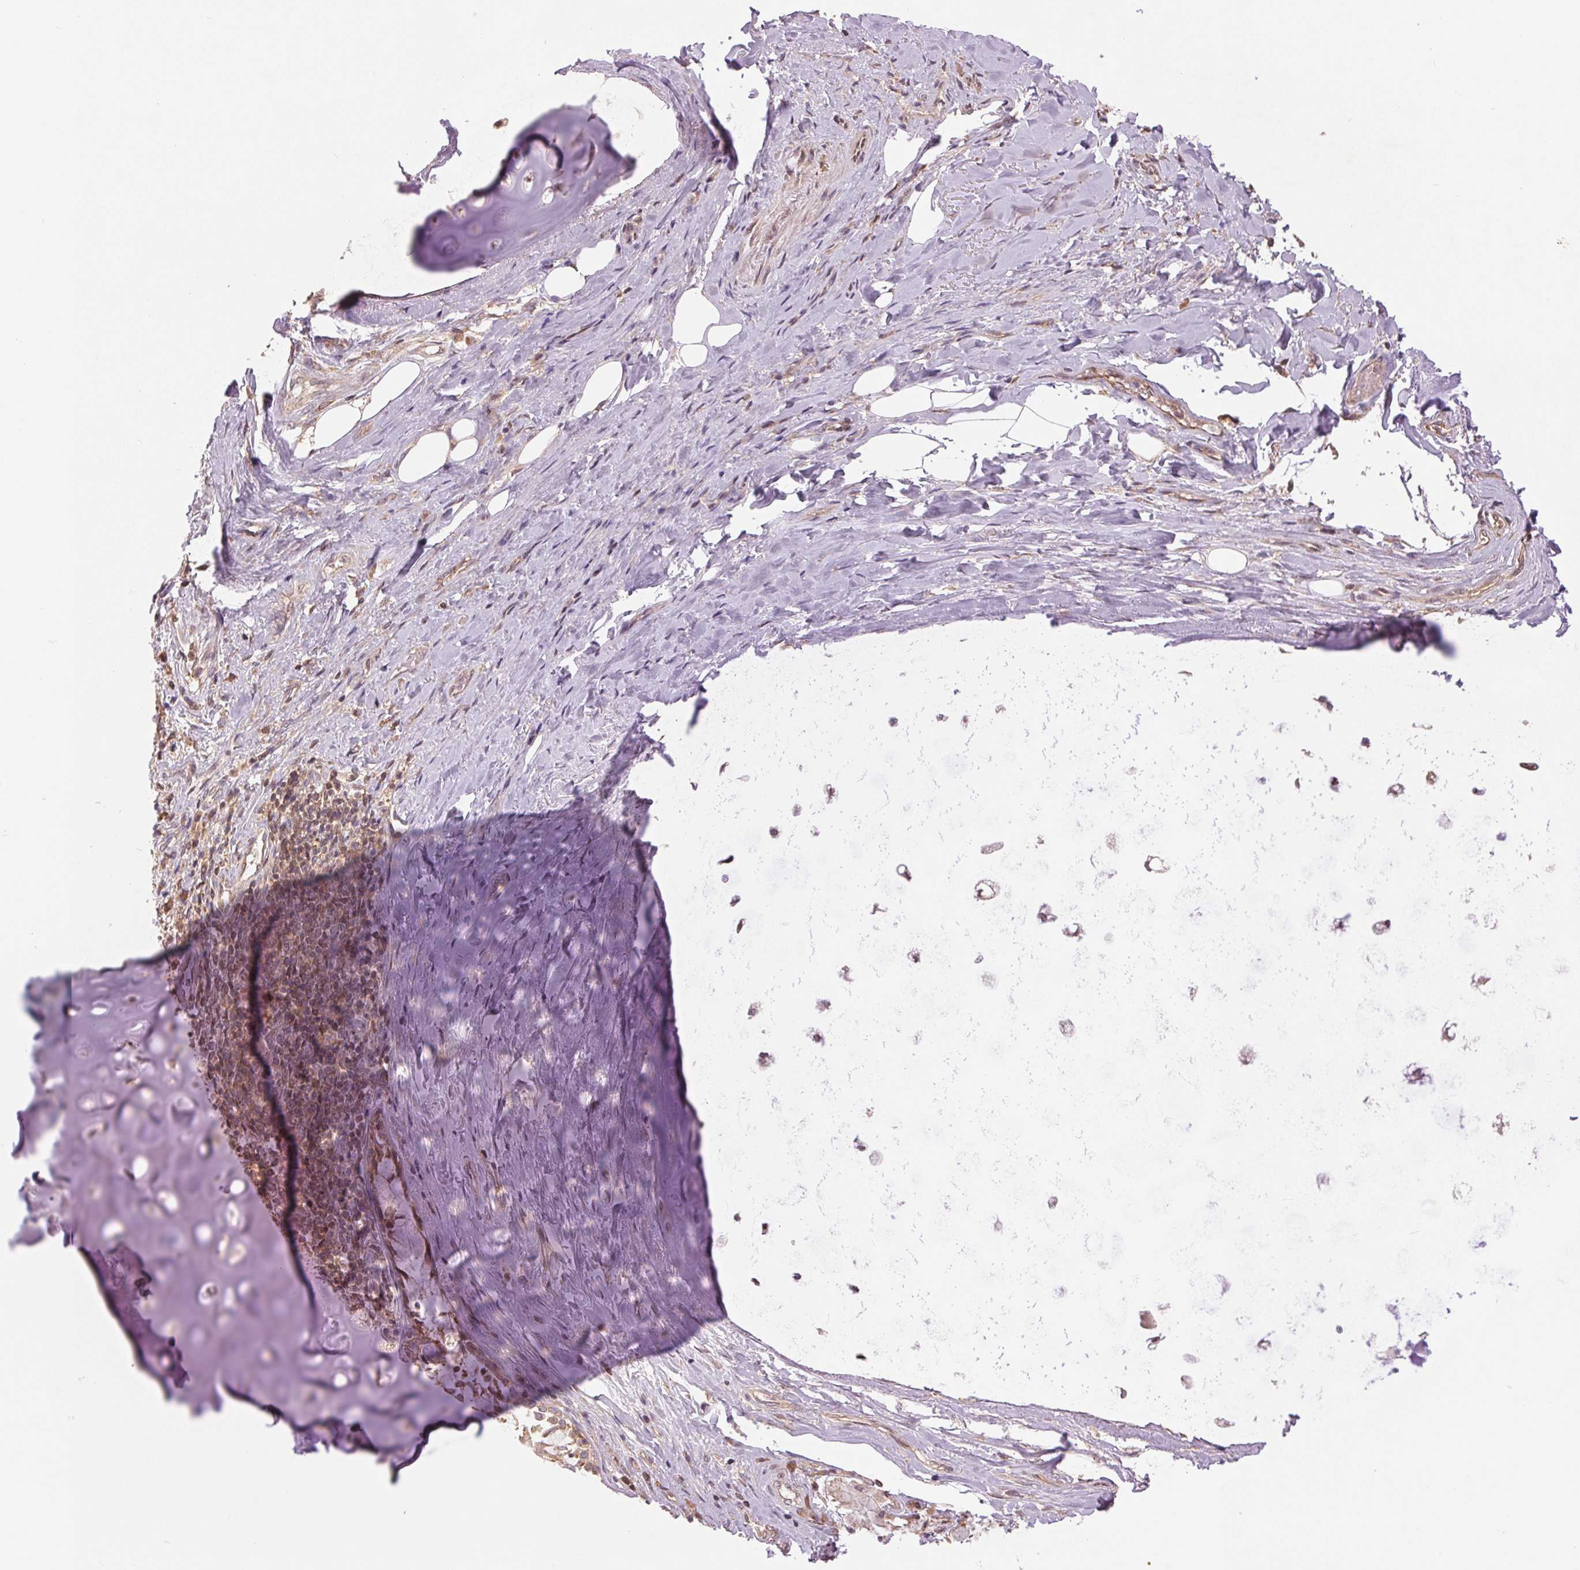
{"staining": {"intensity": "moderate", "quantity": "<25%", "location": "cytoplasmic/membranous,nuclear"}, "tissue": "adipose tissue", "cell_type": "Adipocytes", "image_type": "normal", "snomed": [{"axis": "morphology", "description": "Normal tissue, NOS"}, {"axis": "topography", "description": "Cartilage tissue"}, {"axis": "topography", "description": "Bronchus"}], "caption": "This image shows normal adipose tissue stained with IHC to label a protein in brown. The cytoplasmic/membranous,nuclear of adipocytes show moderate positivity for the protein. Nuclei are counter-stained blue.", "gene": "BTF3L4", "patient": {"sex": "male", "age": 64}}